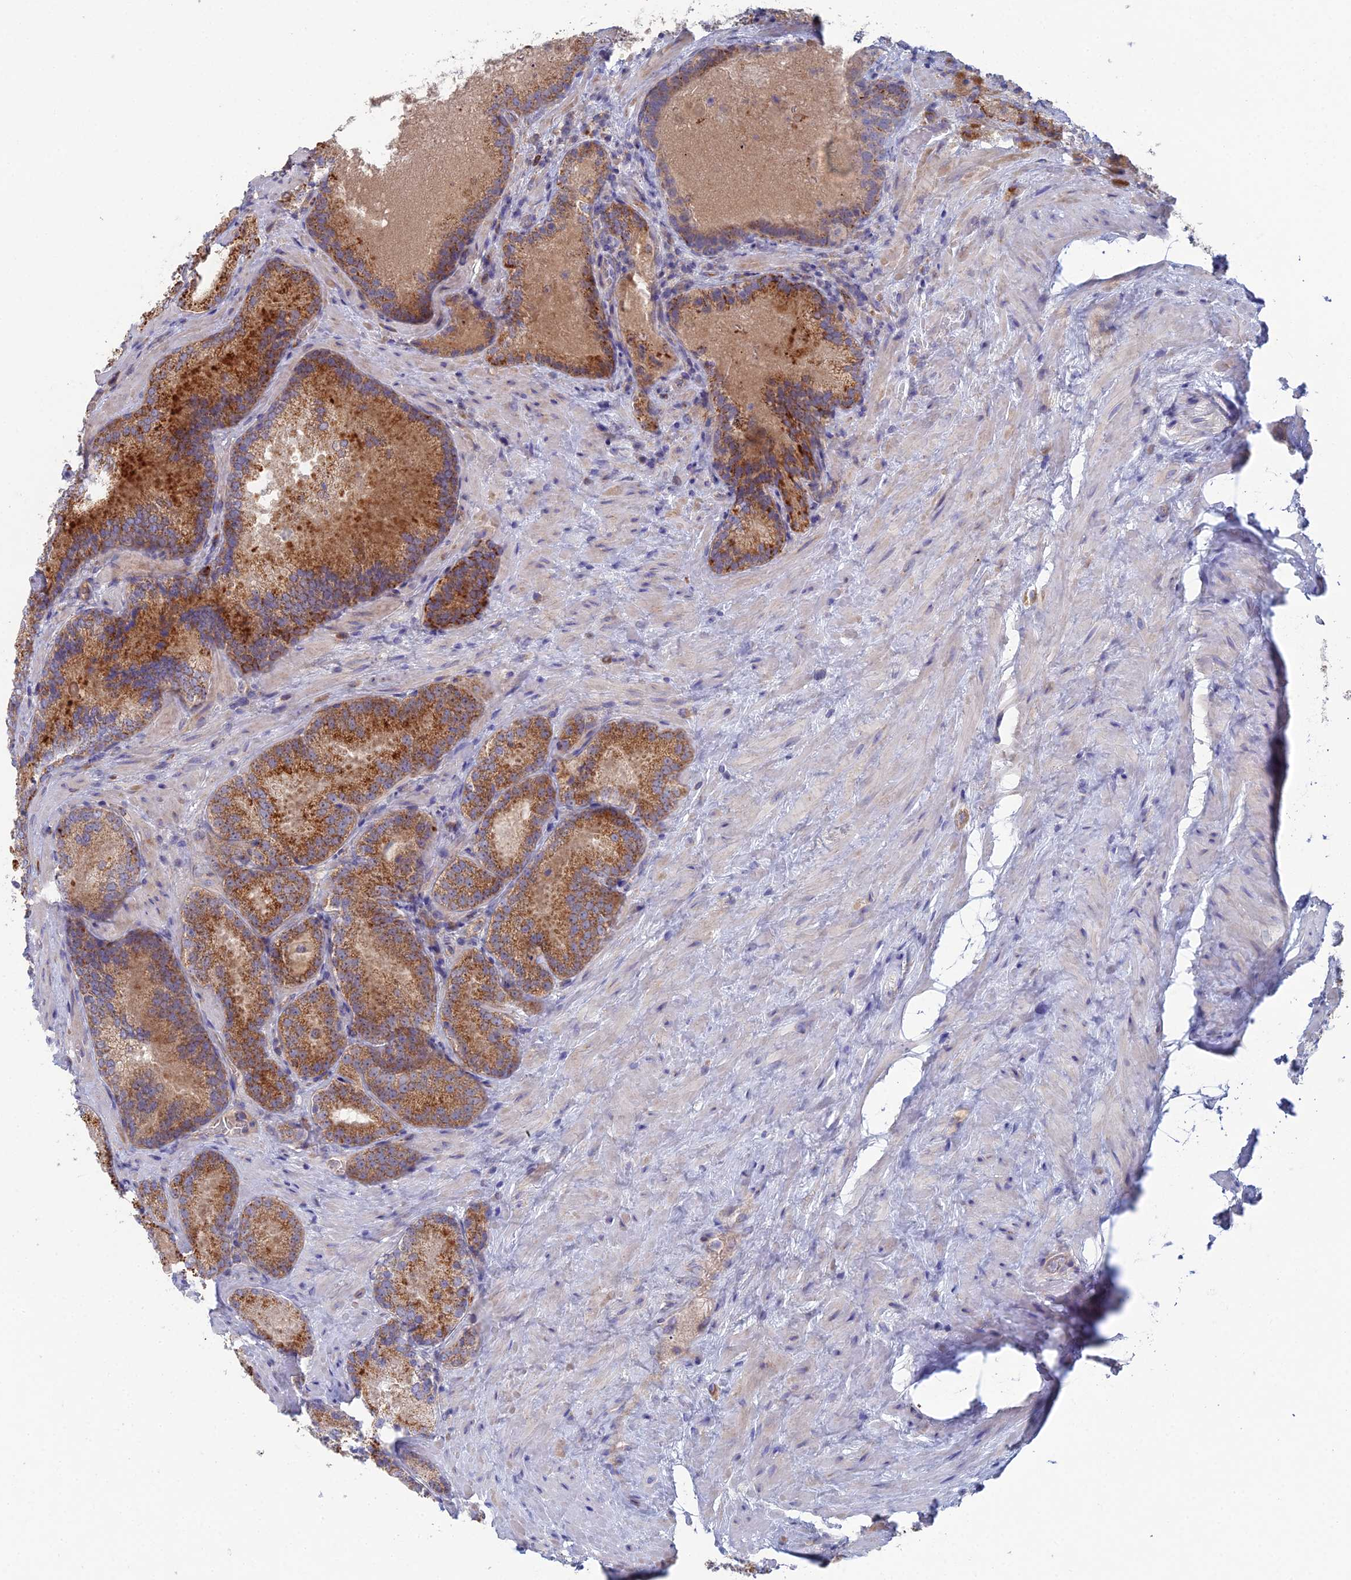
{"staining": {"intensity": "moderate", "quantity": ">75%", "location": "cytoplasmic/membranous"}, "tissue": "prostate cancer", "cell_type": "Tumor cells", "image_type": "cancer", "snomed": [{"axis": "morphology", "description": "Adenocarcinoma, Low grade"}, {"axis": "topography", "description": "Prostate"}], "caption": "A photomicrograph of prostate low-grade adenocarcinoma stained for a protein shows moderate cytoplasmic/membranous brown staining in tumor cells. Immunohistochemistry stains the protein of interest in brown and the nuclei are stained blue.", "gene": "ARL16", "patient": {"sex": "male", "age": 74}}